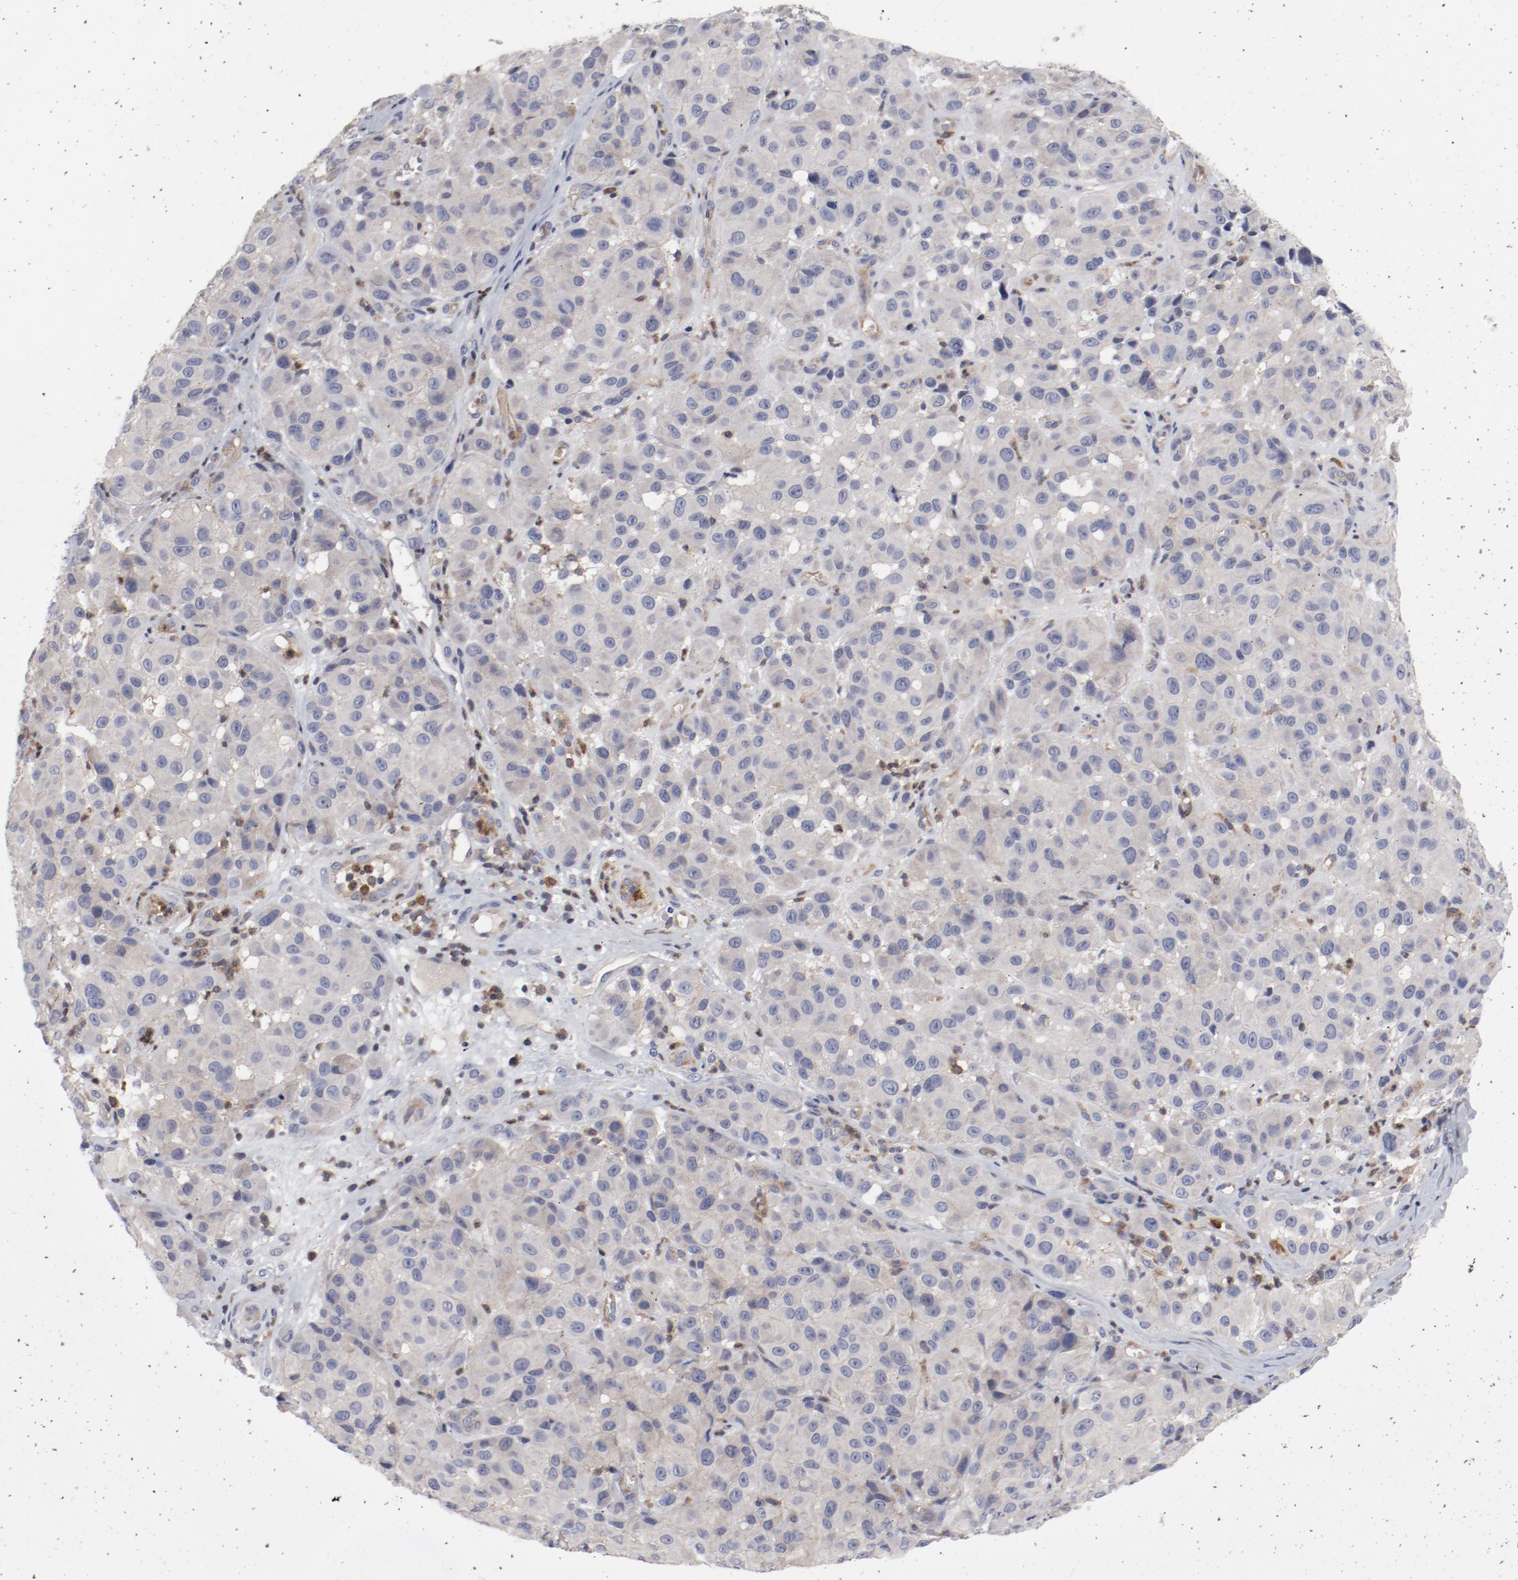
{"staining": {"intensity": "negative", "quantity": "none", "location": "none"}, "tissue": "melanoma", "cell_type": "Tumor cells", "image_type": "cancer", "snomed": [{"axis": "morphology", "description": "Malignant melanoma, NOS"}, {"axis": "topography", "description": "Skin"}], "caption": "Histopathology image shows no significant protein positivity in tumor cells of malignant melanoma.", "gene": "CBL", "patient": {"sex": "female", "age": 21}}